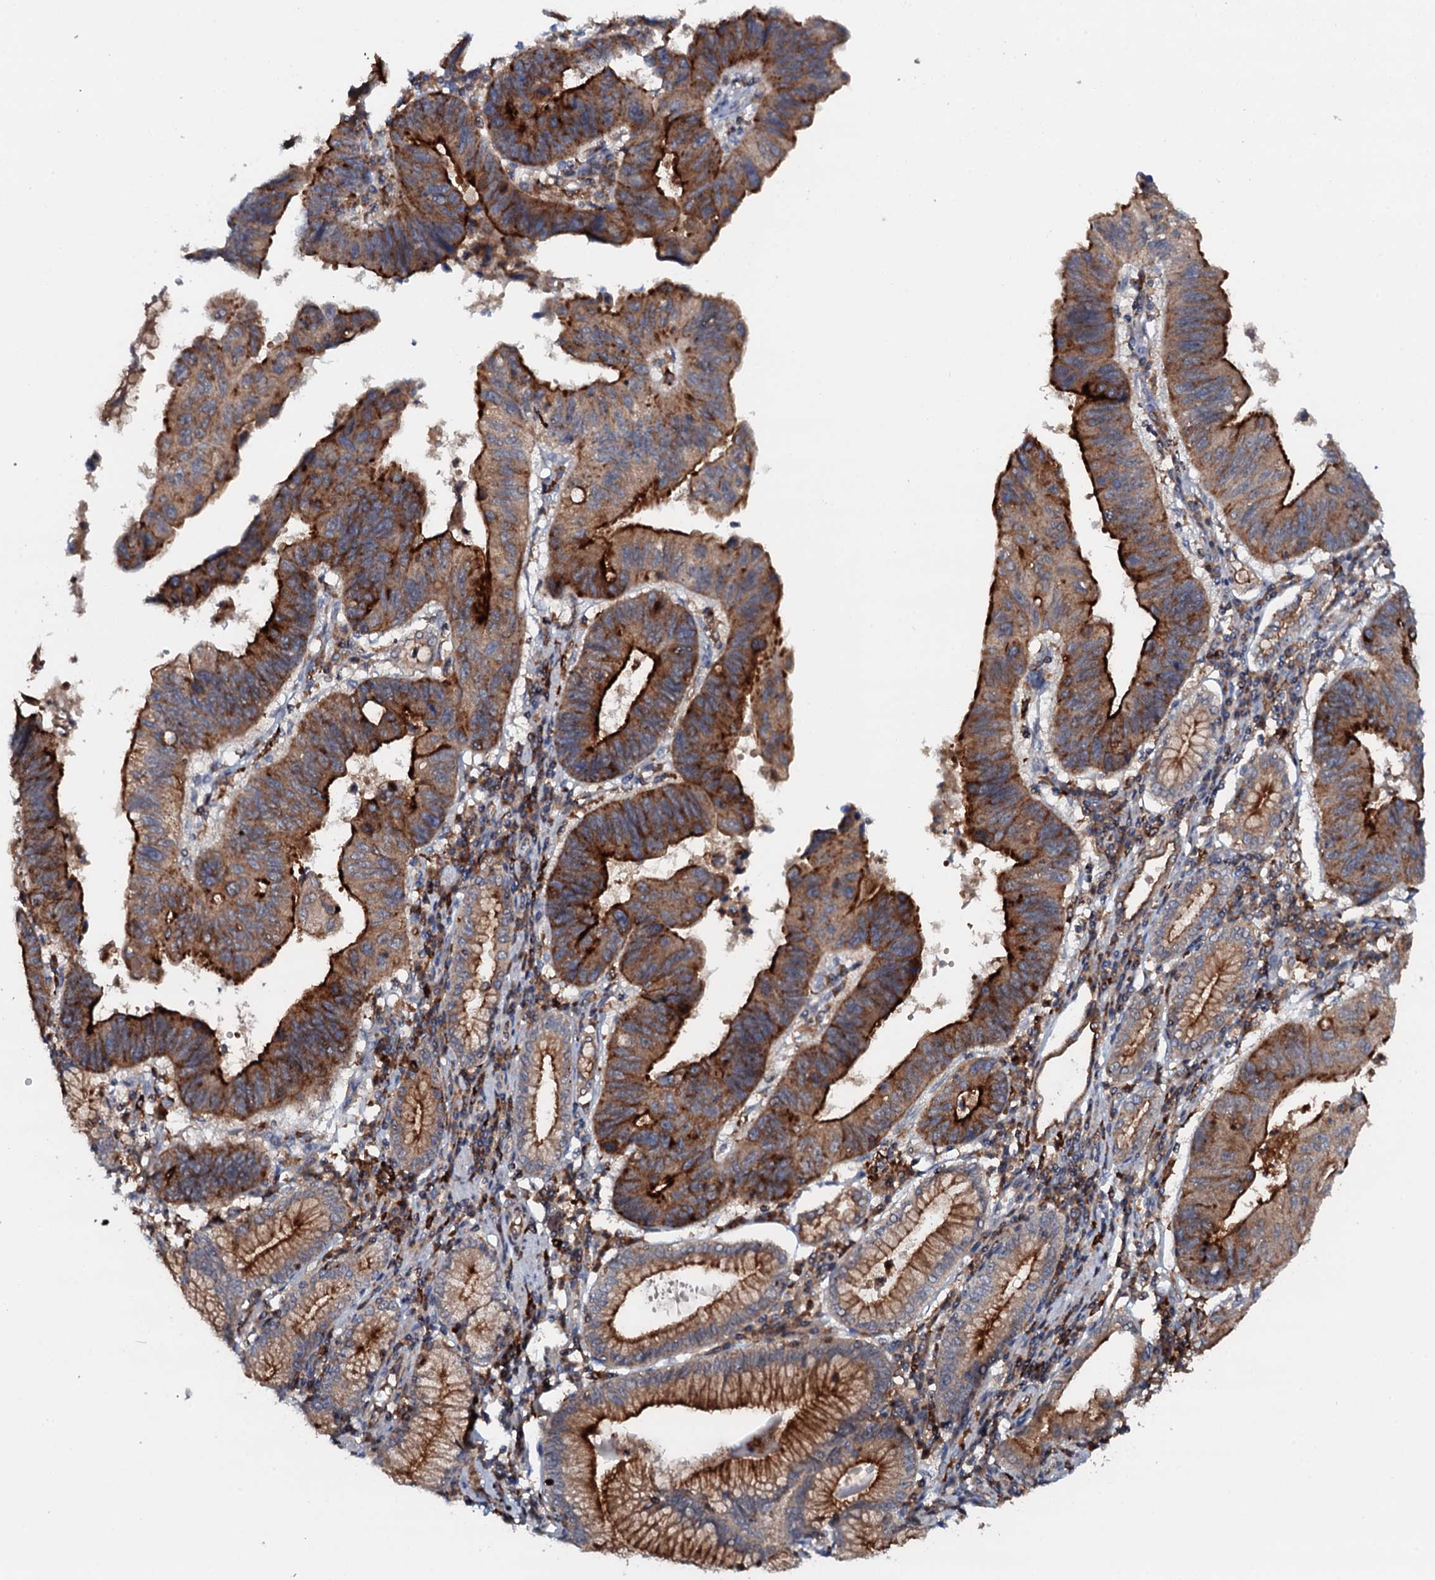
{"staining": {"intensity": "strong", "quantity": "25%-75%", "location": "cytoplasmic/membranous"}, "tissue": "stomach cancer", "cell_type": "Tumor cells", "image_type": "cancer", "snomed": [{"axis": "morphology", "description": "Adenocarcinoma, NOS"}, {"axis": "topography", "description": "Stomach"}], "caption": "Human stomach adenocarcinoma stained for a protein (brown) reveals strong cytoplasmic/membranous positive positivity in about 25%-75% of tumor cells.", "gene": "VAMP8", "patient": {"sex": "male", "age": 59}}